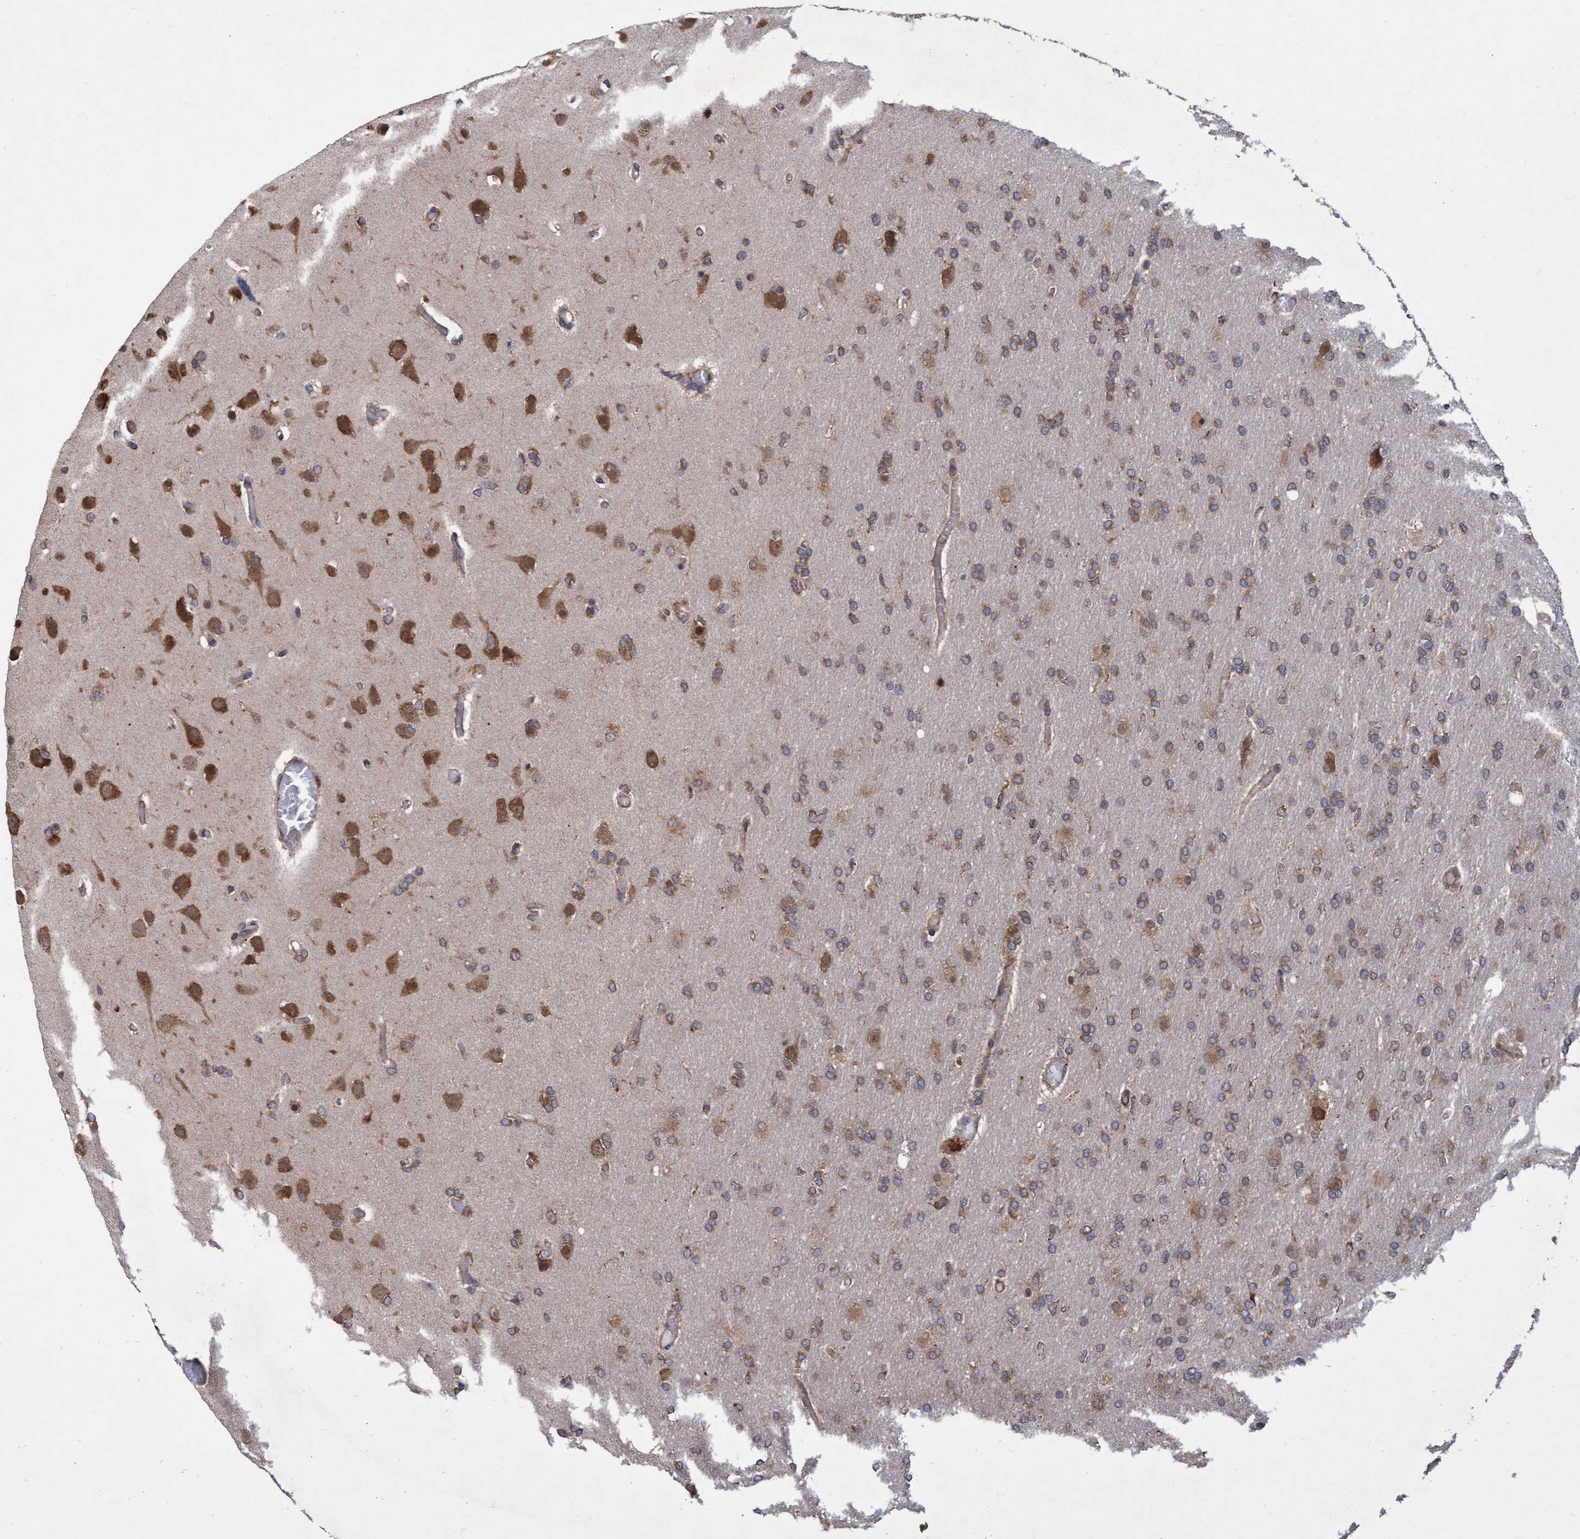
{"staining": {"intensity": "moderate", "quantity": ">75%", "location": "cytoplasmic/membranous"}, "tissue": "glioma", "cell_type": "Tumor cells", "image_type": "cancer", "snomed": [{"axis": "morphology", "description": "Glioma, malignant, High grade"}, {"axis": "topography", "description": "Cerebral cortex"}], "caption": "DAB (3,3'-diaminobenzidine) immunohistochemical staining of human malignant glioma (high-grade) demonstrates moderate cytoplasmic/membranous protein staining in about >75% of tumor cells.", "gene": "ABCF2", "patient": {"sex": "female", "age": 36}}